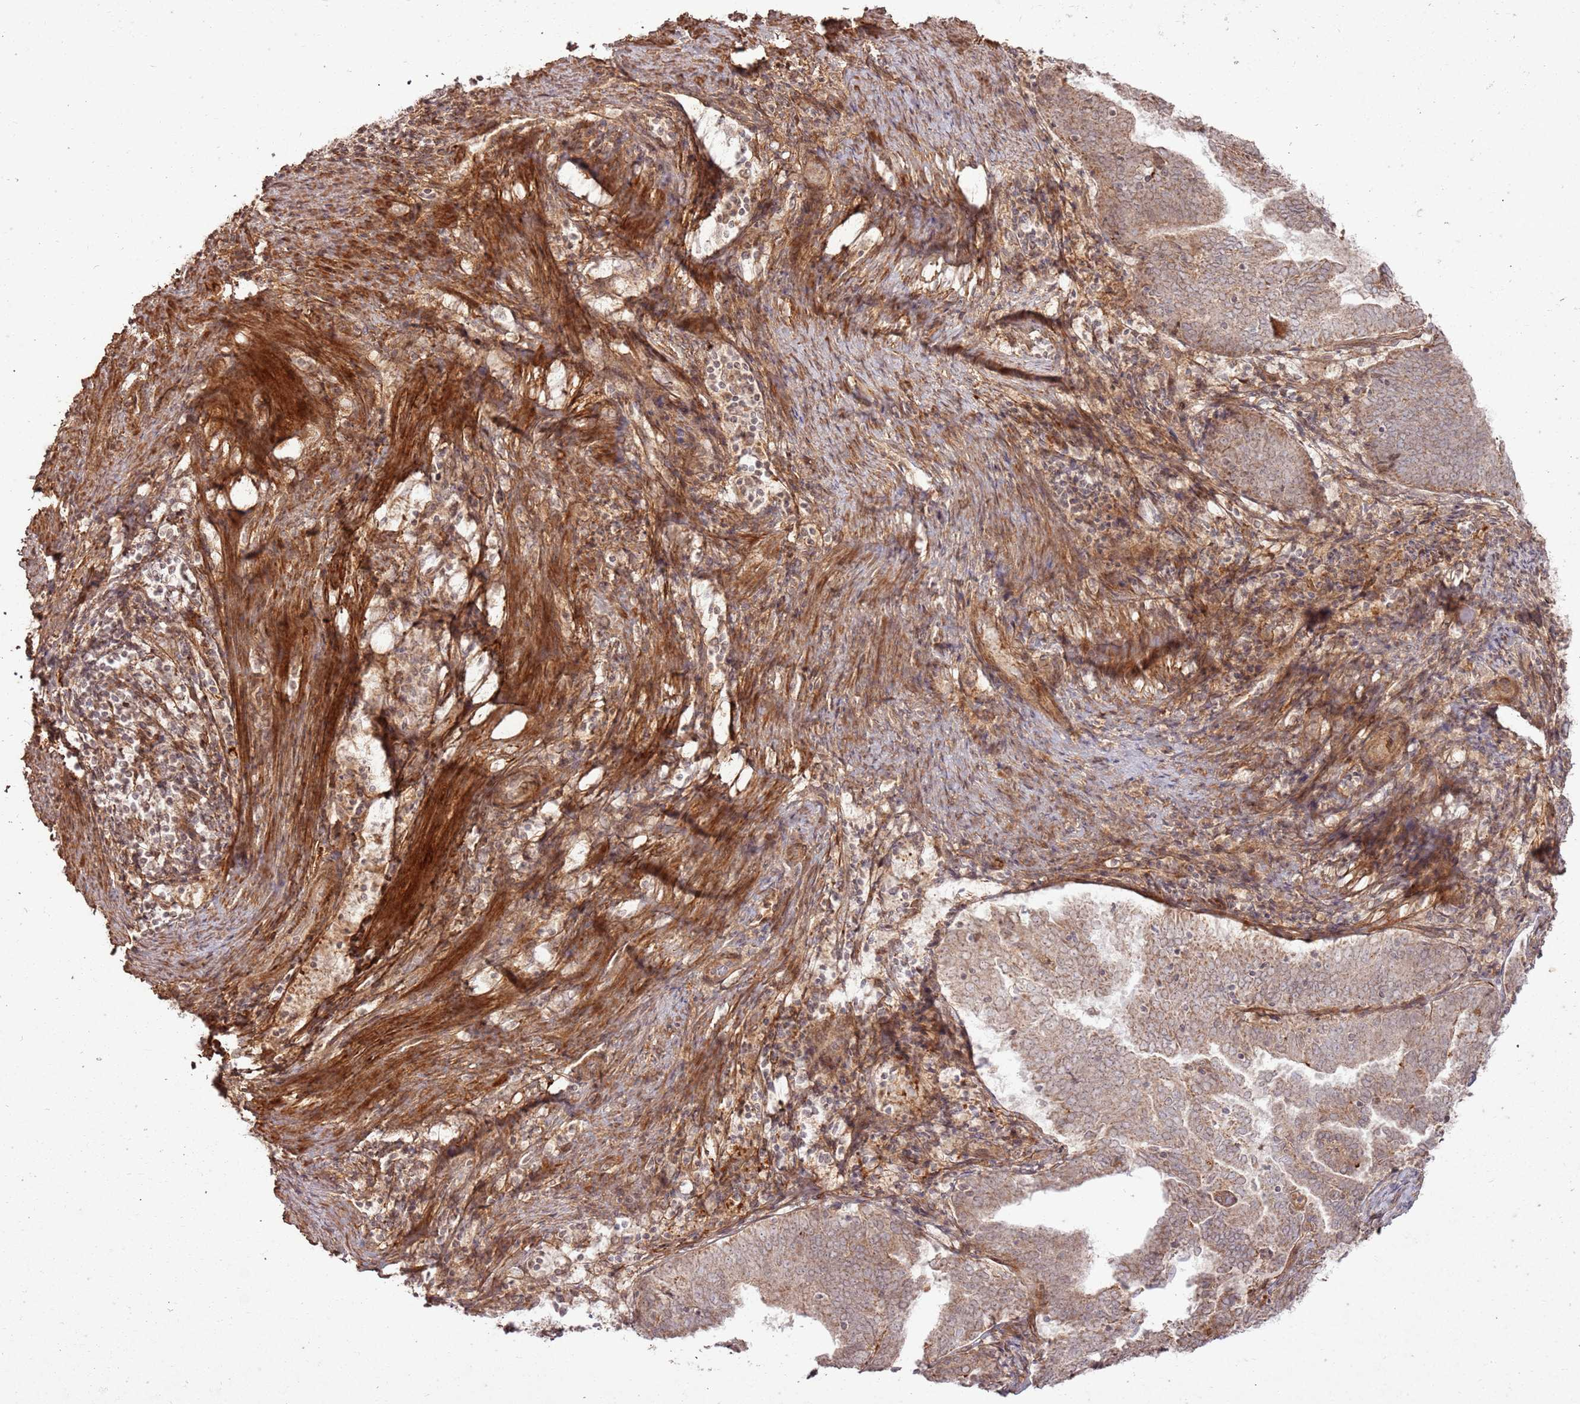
{"staining": {"intensity": "moderate", "quantity": "25%-75%", "location": "cytoplasmic/membranous"}, "tissue": "endometrial cancer", "cell_type": "Tumor cells", "image_type": "cancer", "snomed": [{"axis": "morphology", "description": "Adenocarcinoma, NOS"}, {"axis": "topography", "description": "Endometrium"}], "caption": "Endometrial adenocarcinoma stained with IHC exhibits moderate cytoplasmic/membranous positivity in about 25%-75% of tumor cells.", "gene": "ZNF623", "patient": {"sex": "female", "age": 80}}